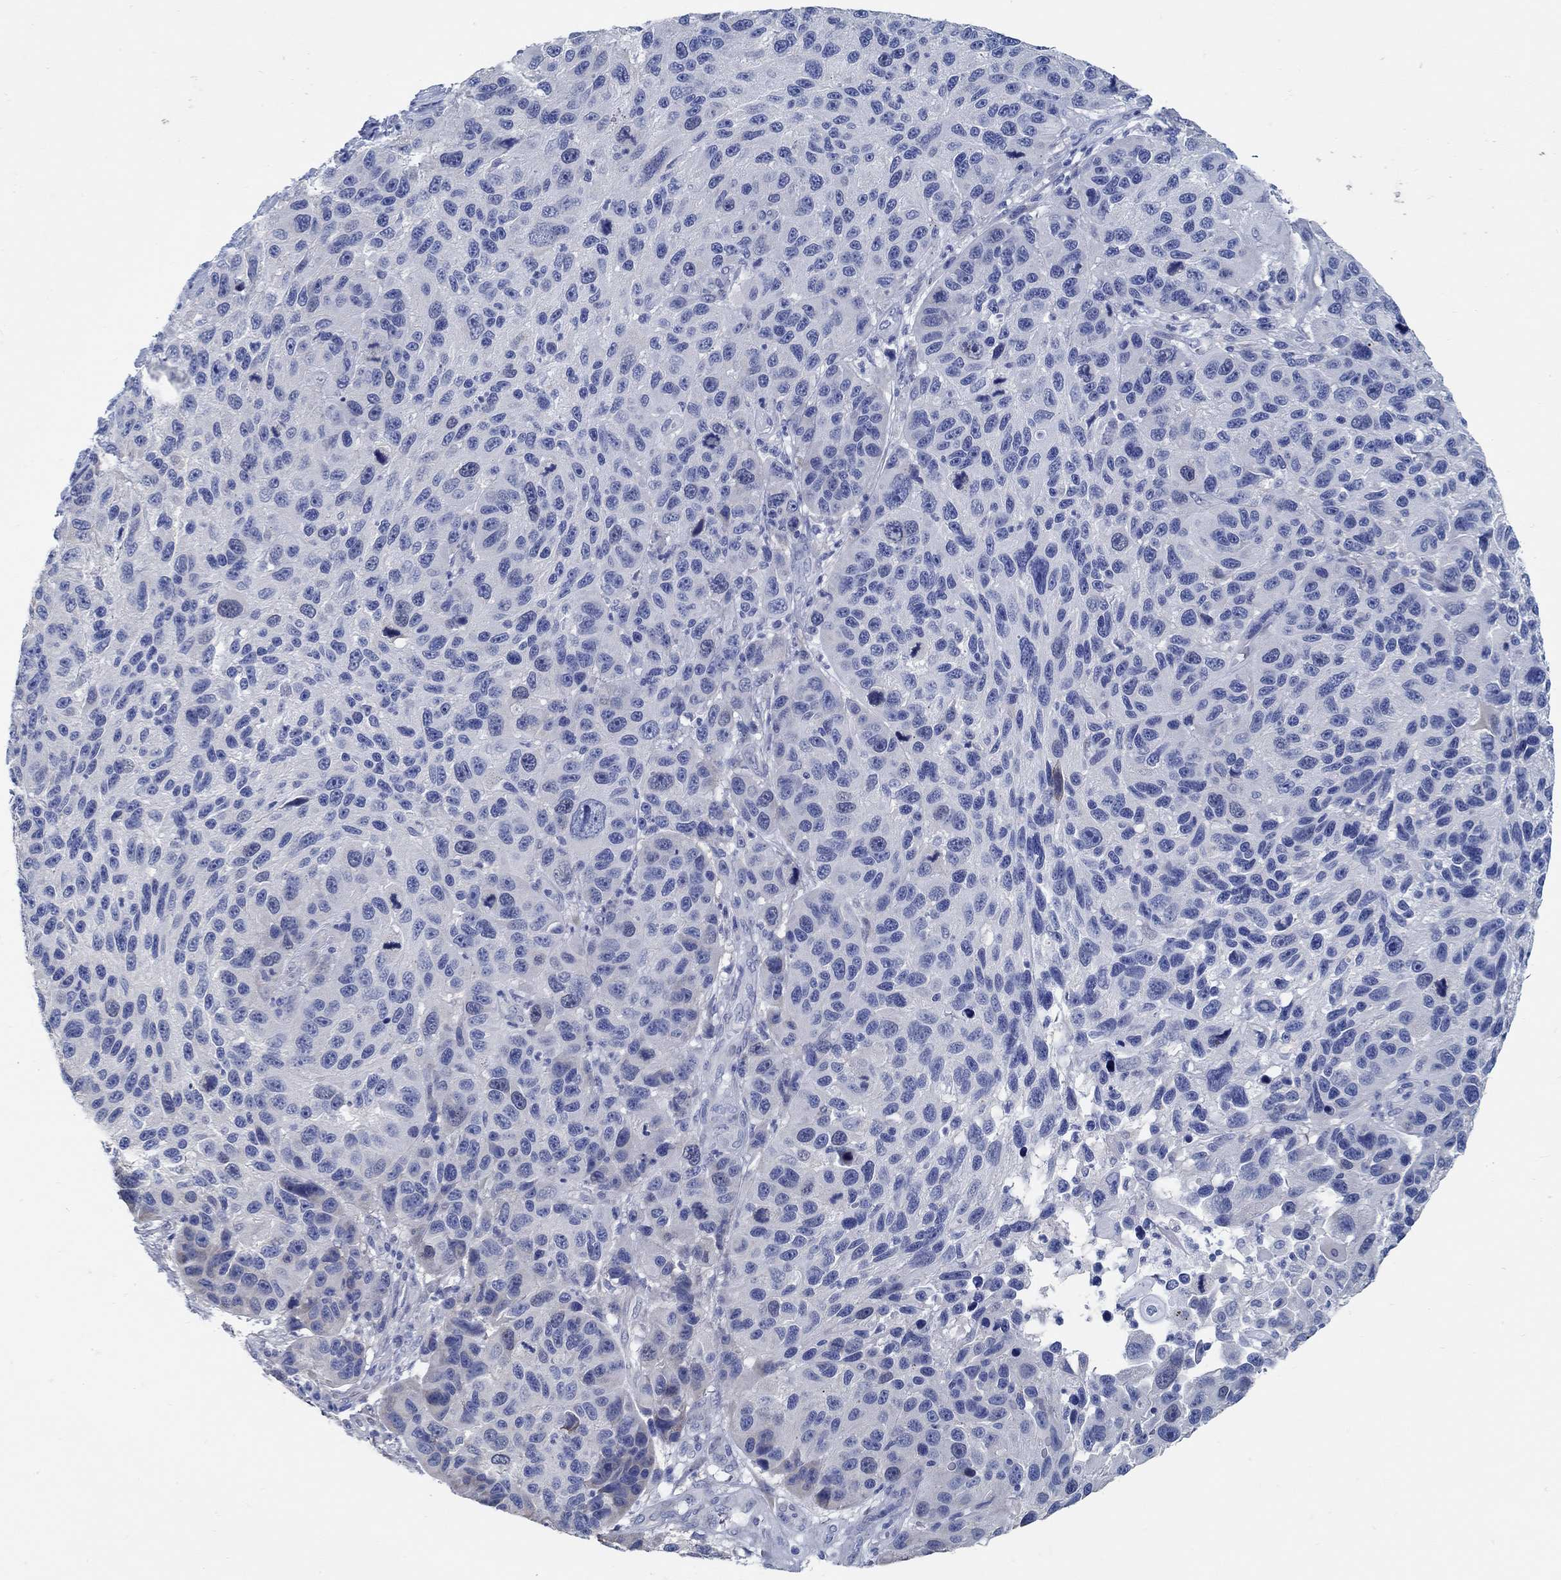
{"staining": {"intensity": "negative", "quantity": "none", "location": "none"}, "tissue": "melanoma", "cell_type": "Tumor cells", "image_type": "cancer", "snomed": [{"axis": "morphology", "description": "Malignant melanoma, NOS"}, {"axis": "topography", "description": "Skin"}], "caption": "Histopathology image shows no significant protein positivity in tumor cells of melanoma.", "gene": "C15orf39", "patient": {"sex": "male", "age": 53}}